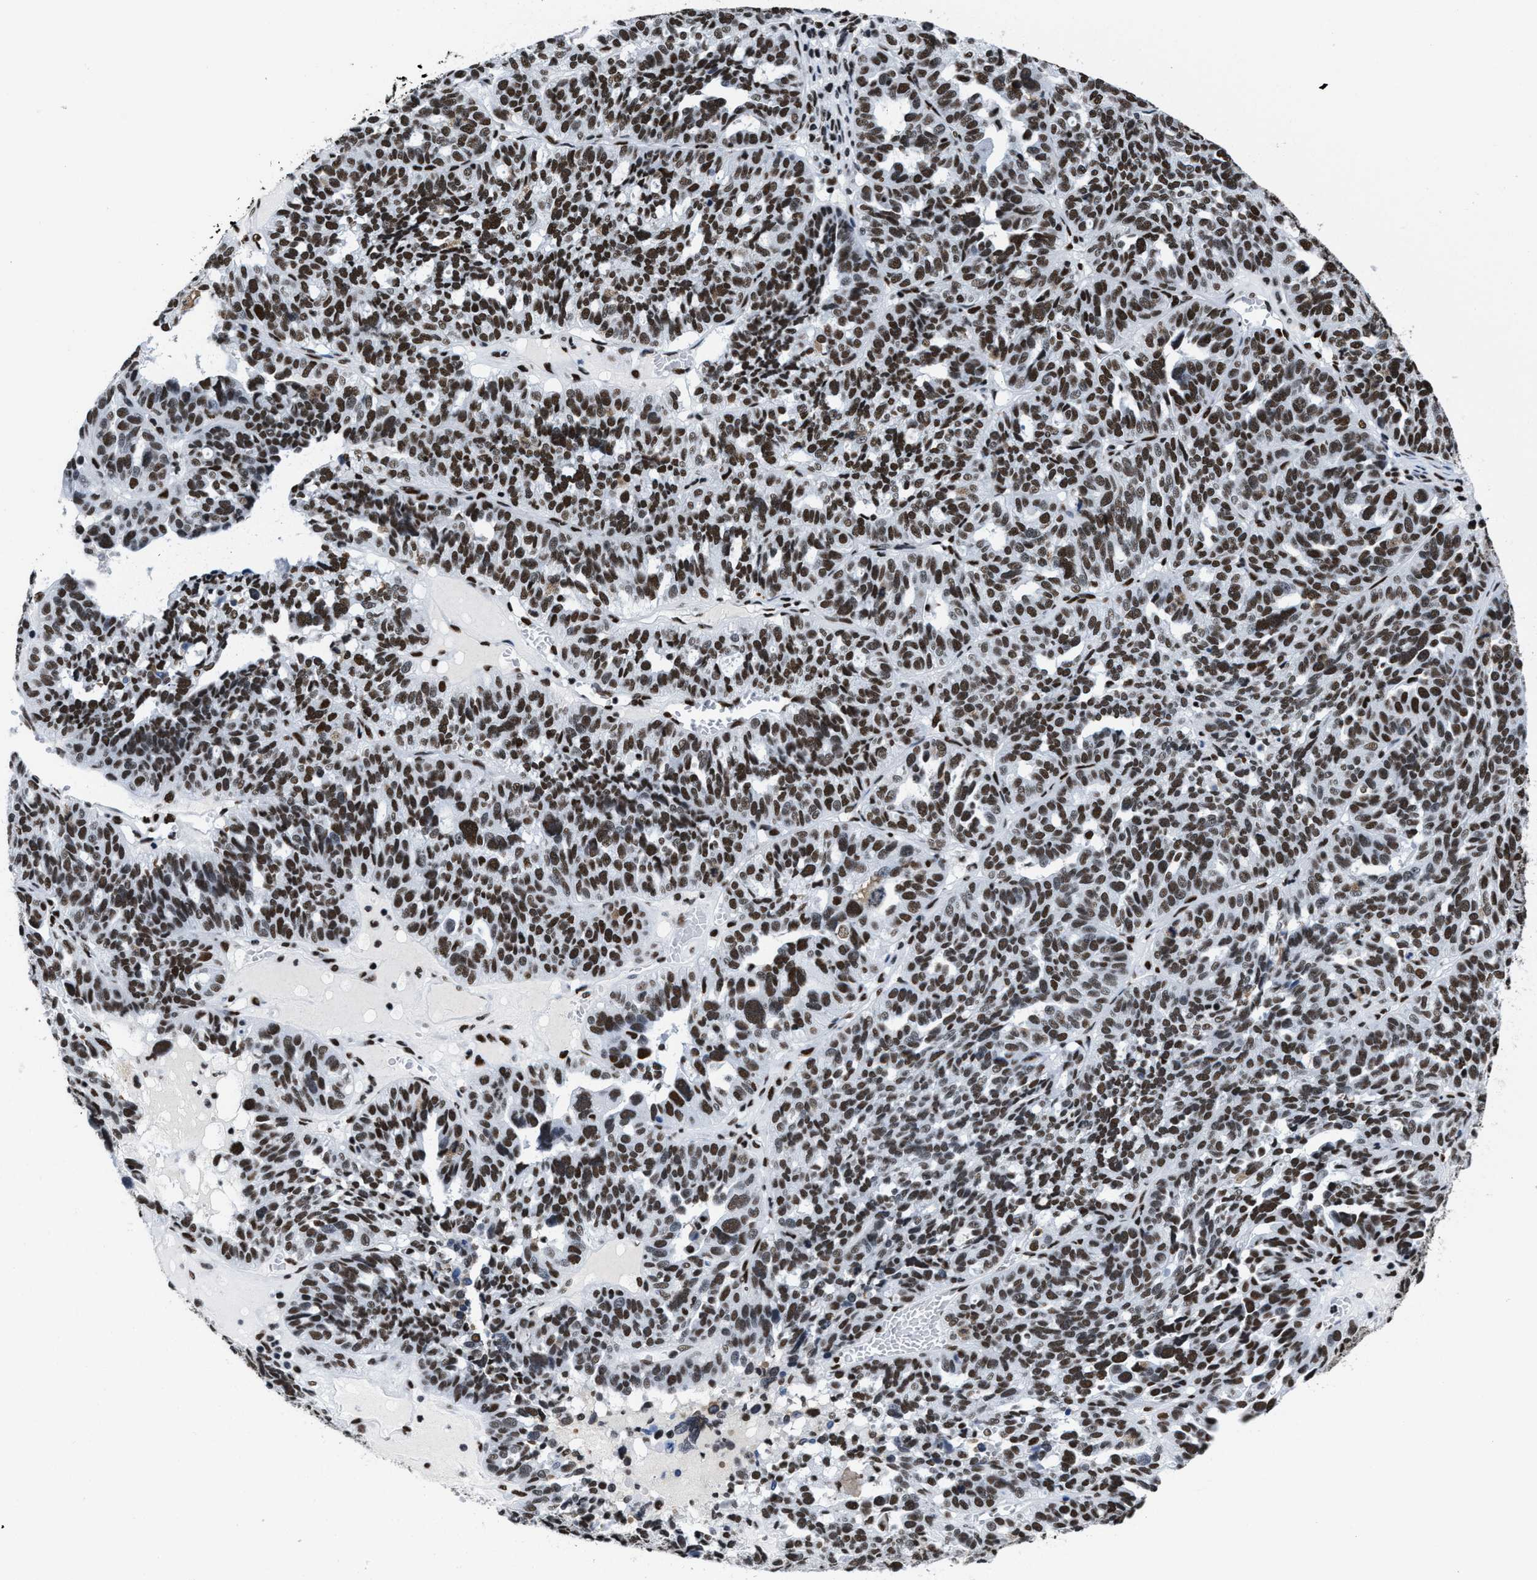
{"staining": {"intensity": "moderate", "quantity": ">75%", "location": "nuclear"}, "tissue": "ovarian cancer", "cell_type": "Tumor cells", "image_type": "cancer", "snomed": [{"axis": "morphology", "description": "Cystadenocarcinoma, serous, NOS"}, {"axis": "topography", "description": "Ovary"}], "caption": "Immunohistochemical staining of human ovarian cancer (serous cystadenocarcinoma) reveals medium levels of moderate nuclear staining in about >75% of tumor cells.", "gene": "SMARCC2", "patient": {"sex": "female", "age": 59}}